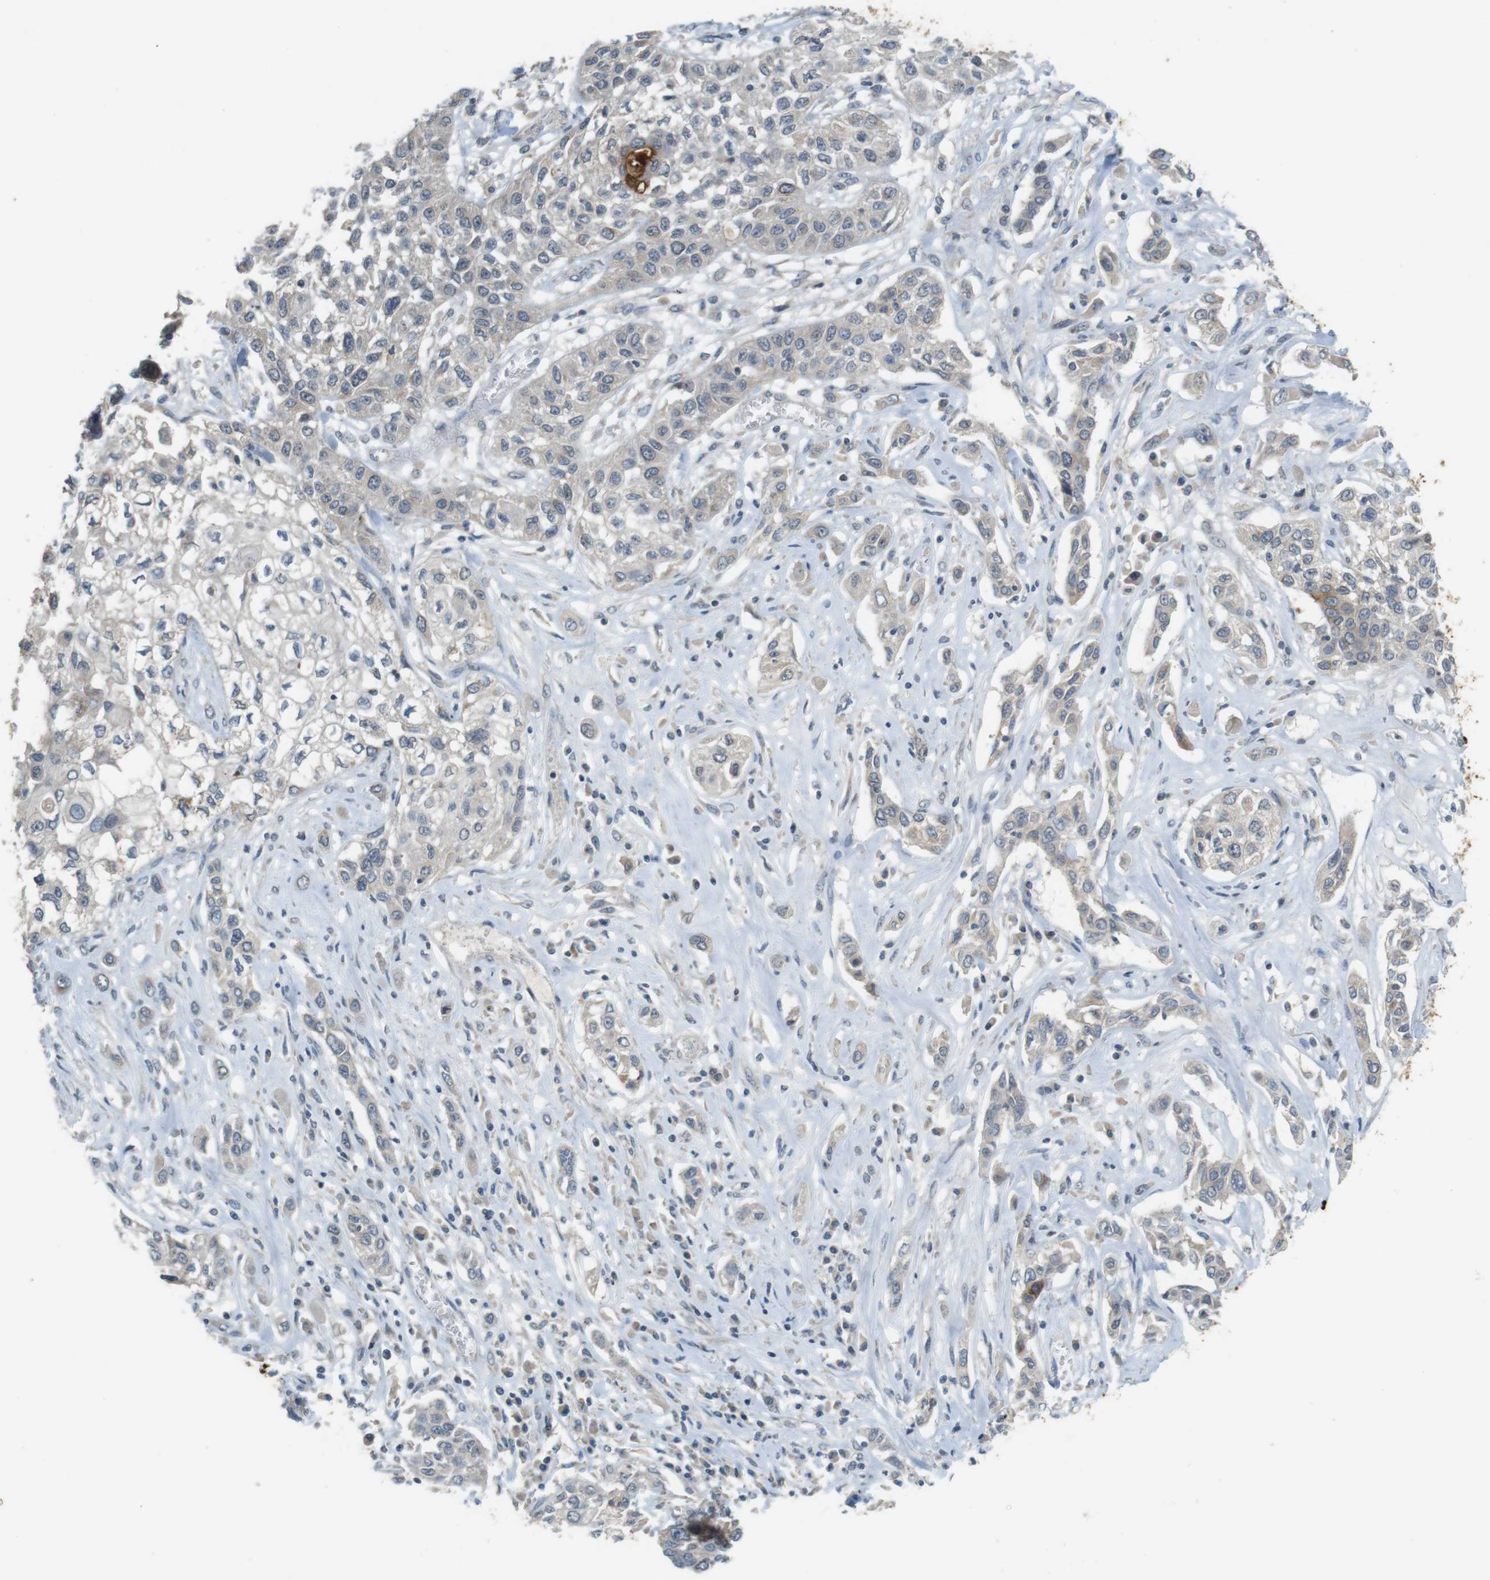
{"staining": {"intensity": "weak", "quantity": ">75%", "location": "cytoplasmic/membranous"}, "tissue": "lung cancer", "cell_type": "Tumor cells", "image_type": "cancer", "snomed": [{"axis": "morphology", "description": "Squamous cell carcinoma, NOS"}, {"axis": "topography", "description": "Lung"}], "caption": "This histopathology image demonstrates IHC staining of squamous cell carcinoma (lung), with low weak cytoplasmic/membranous positivity in approximately >75% of tumor cells.", "gene": "MUC5B", "patient": {"sex": "male", "age": 71}}